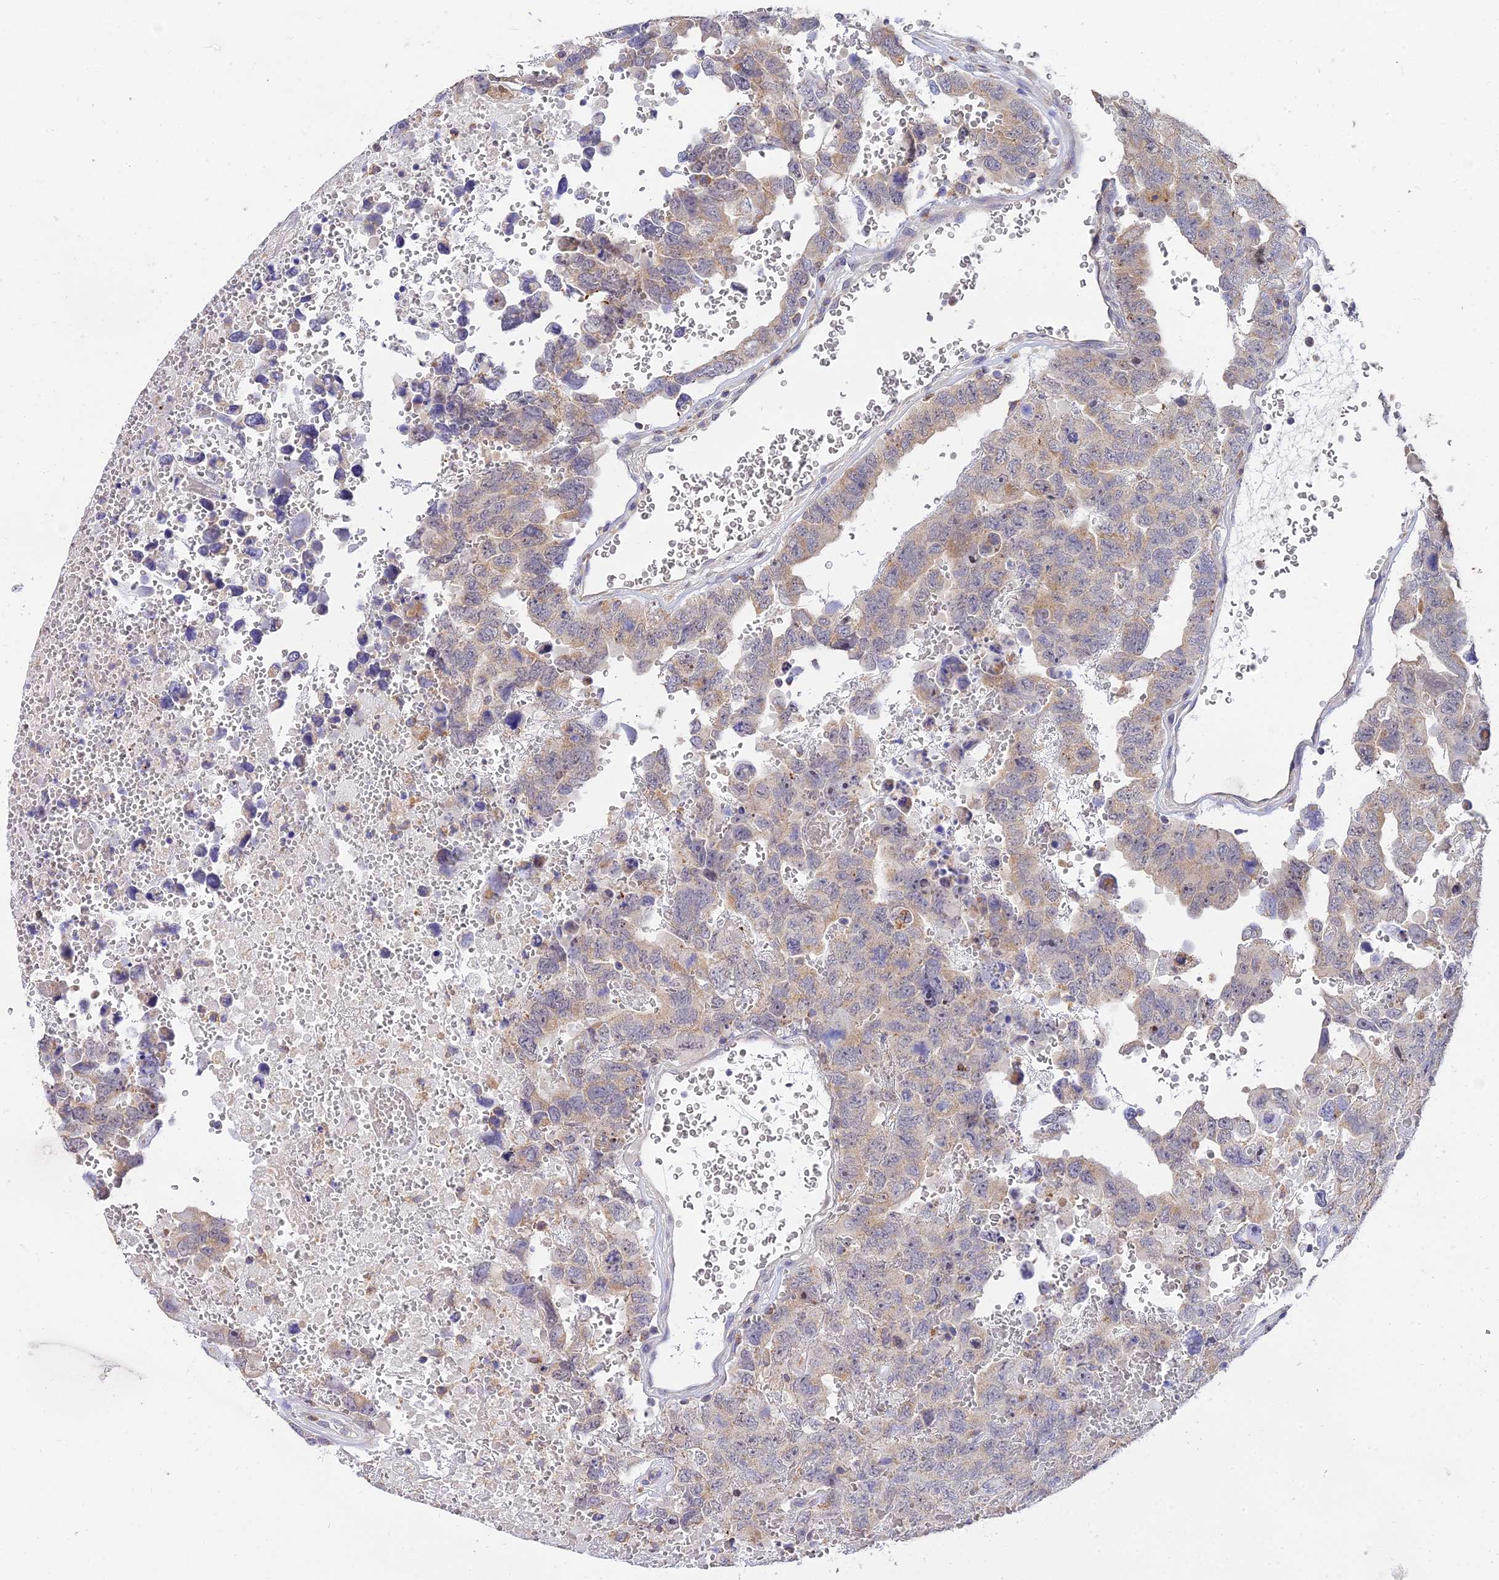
{"staining": {"intensity": "moderate", "quantity": "<25%", "location": "cytoplasmic/membranous"}, "tissue": "testis cancer", "cell_type": "Tumor cells", "image_type": "cancer", "snomed": [{"axis": "morphology", "description": "Carcinoma, Embryonal, NOS"}, {"axis": "topography", "description": "Testis"}], "caption": "High-power microscopy captured an IHC photomicrograph of testis cancer (embryonal carcinoma), revealing moderate cytoplasmic/membranous staining in about <25% of tumor cells.", "gene": "ARL8B", "patient": {"sex": "male", "age": 45}}